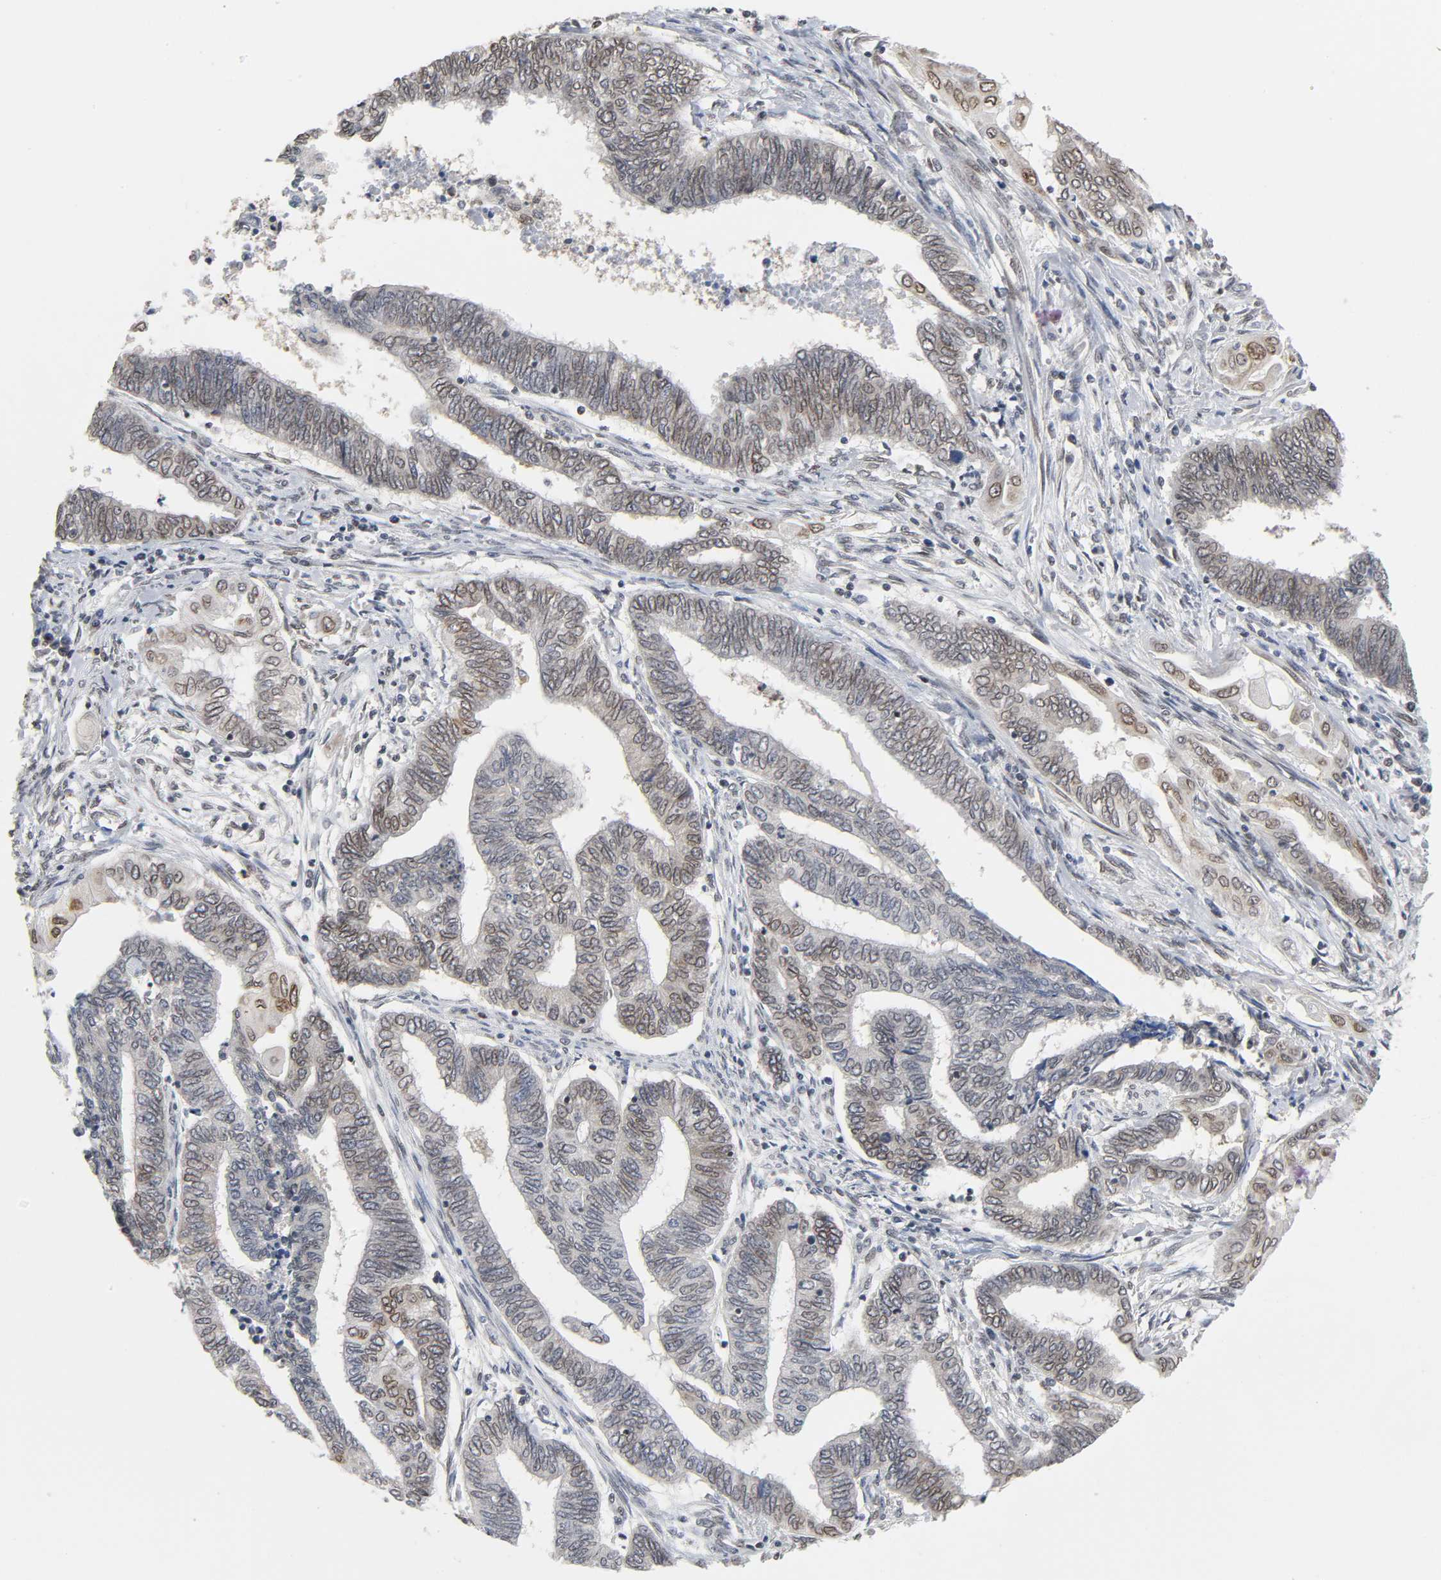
{"staining": {"intensity": "weak", "quantity": ">75%", "location": "nuclear"}, "tissue": "endometrial cancer", "cell_type": "Tumor cells", "image_type": "cancer", "snomed": [{"axis": "morphology", "description": "Adenocarcinoma, NOS"}, {"axis": "topography", "description": "Uterus"}, {"axis": "topography", "description": "Endometrium"}], "caption": "DAB (3,3'-diaminobenzidine) immunohistochemical staining of human endometrial cancer displays weak nuclear protein expression in approximately >75% of tumor cells.", "gene": "SUMO1", "patient": {"sex": "female", "age": 70}}